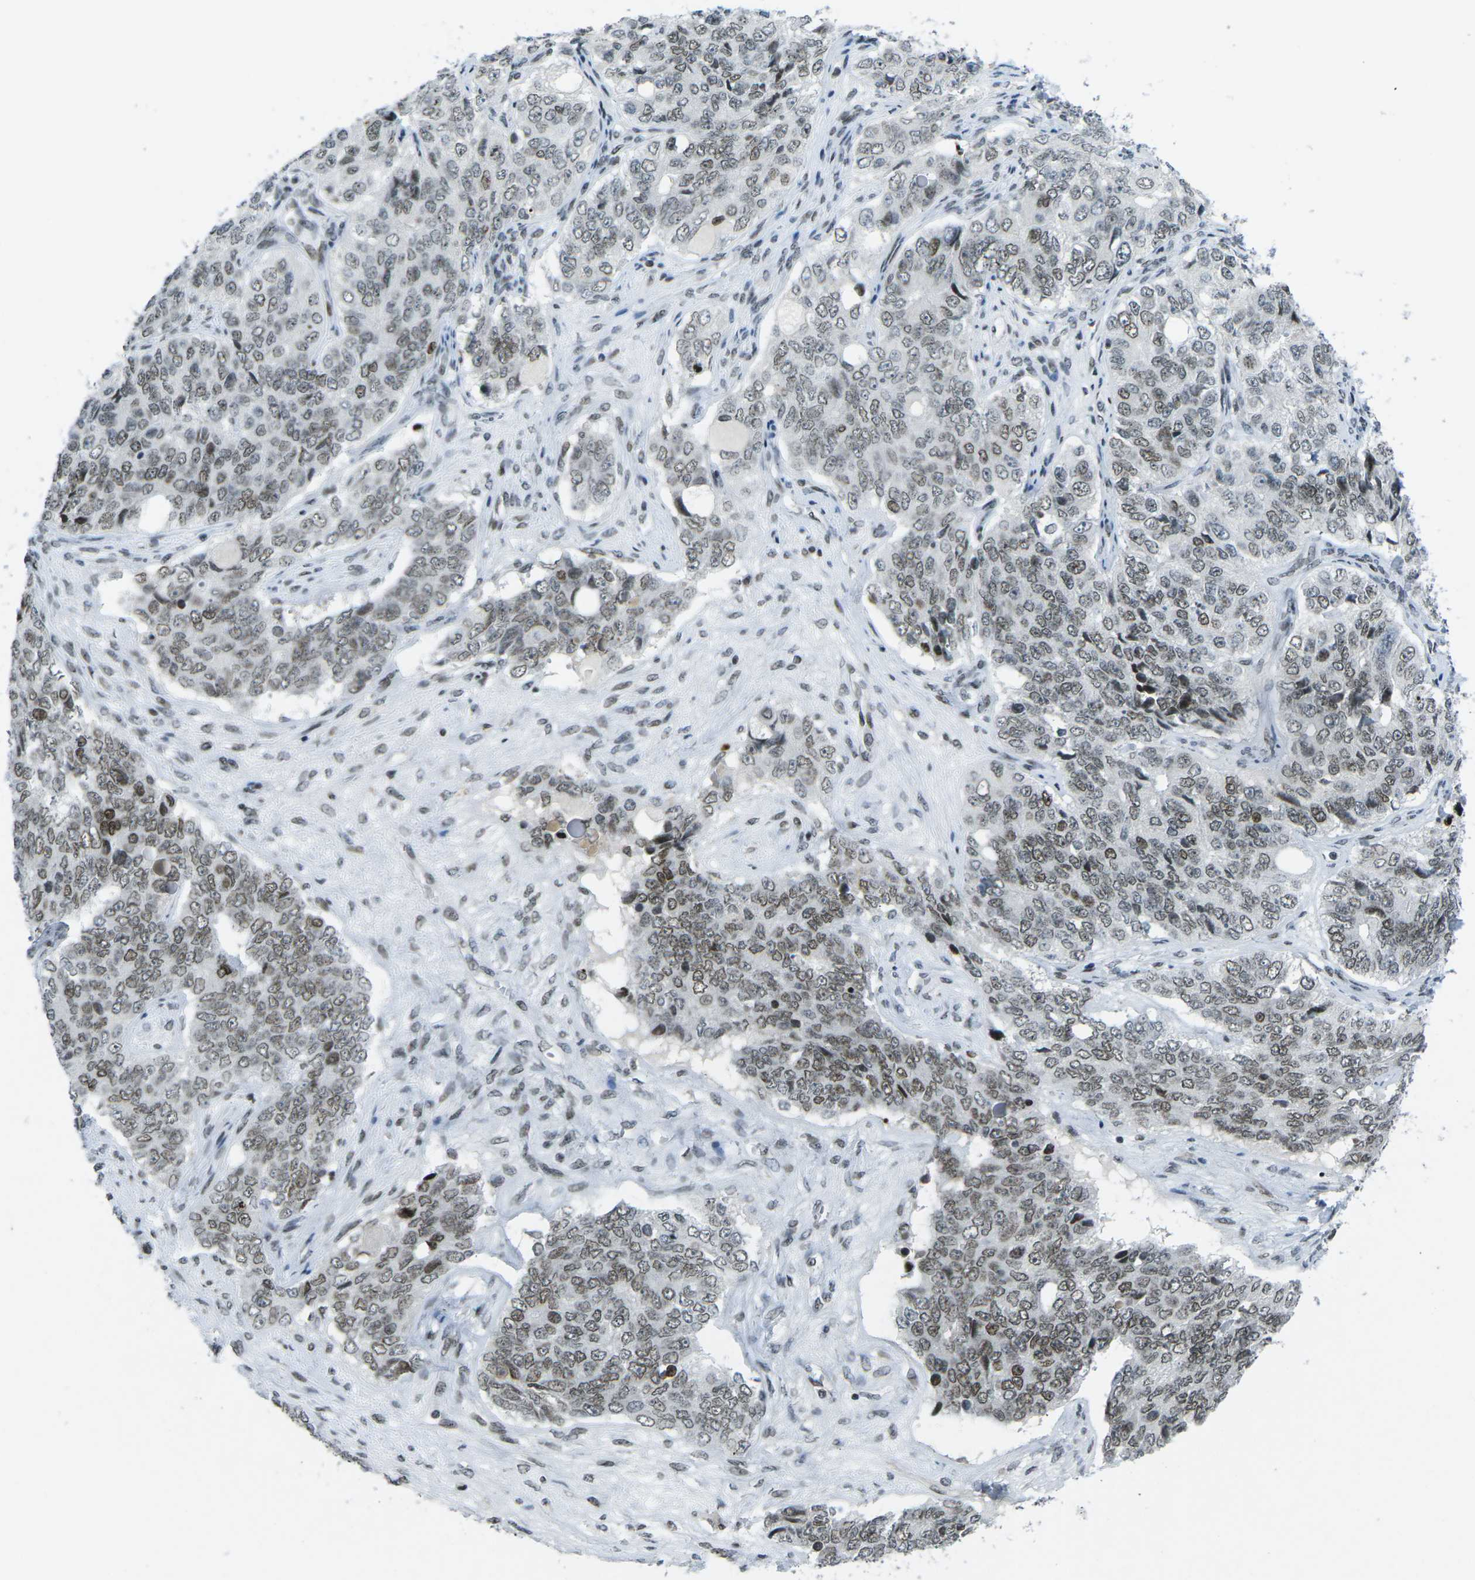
{"staining": {"intensity": "moderate", "quantity": ">75%", "location": "nuclear"}, "tissue": "ovarian cancer", "cell_type": "Tumor cells", "image_type": "cancer", "snomed": [{"axis": "morphology", "description": "Carcinoma, endometroid"}, {"axis": "topography", "description": "Ovary"}], "caption": "Immunohistochemical staining of human ovarian cancer (endometroid carcinoma) reveals medium levels of moderate nuclear positivity in about >75% of tumor cells.", "gene": "EME1", "patient": {"sex": "female", "age": 51}}